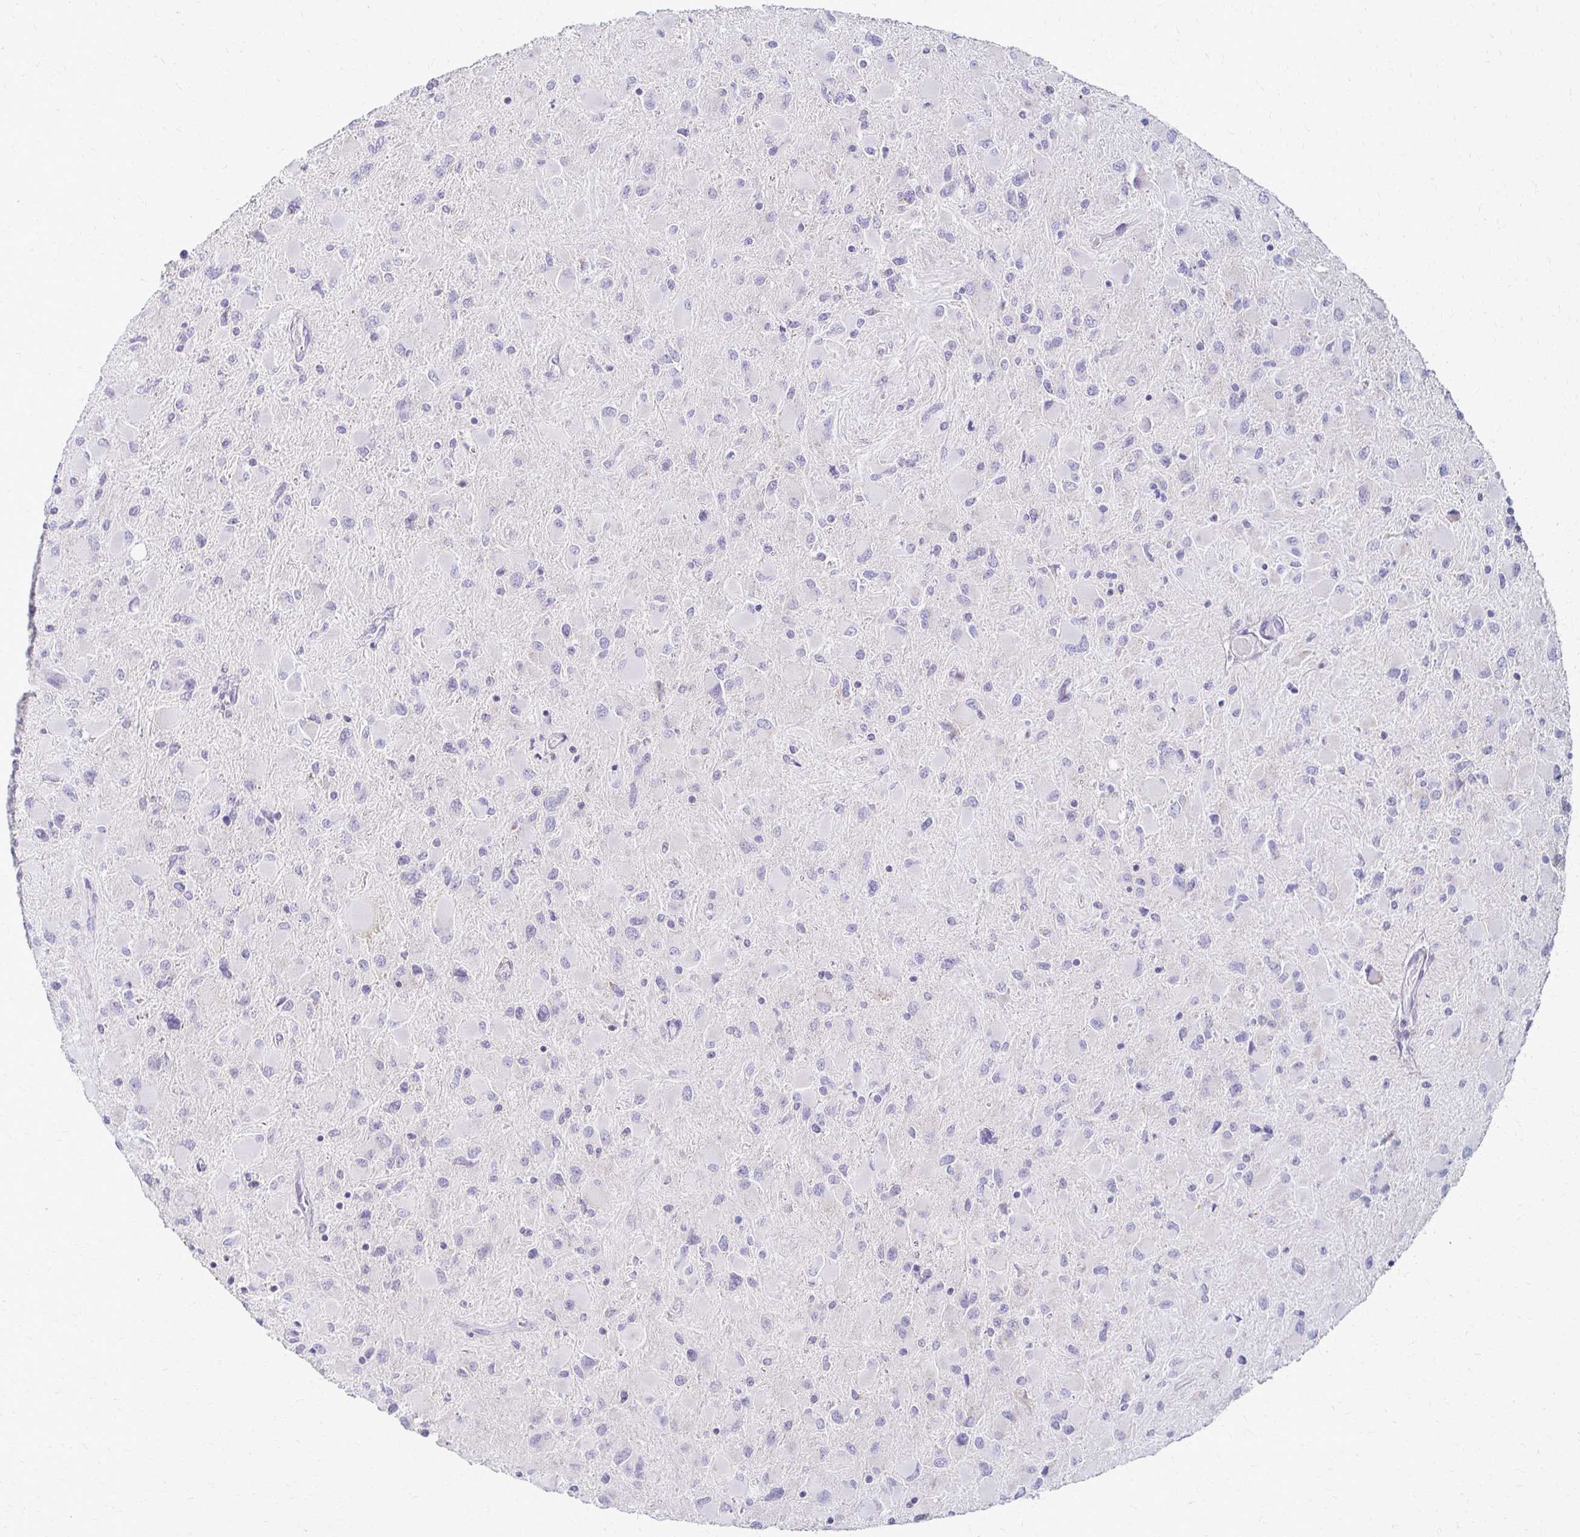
{"staining": {"intensity": "negative", "quantity": "none", "location": "none"}, "tissue": "glioma", "cell_type": "Tumor cells", "image_type": "cancer", "snomed": [{"axis": "morphology", "description": "Glioma, malignant, High grade"}, {"axis": "topography", "description": "Cerebral cortex"}], "caption": "High power microscopy histopathology image of an immunohistochemistry (IHC) photomicrograph of malignant glioma (high-grade), revealing no significant expression in tumor cells.", "gene": "FCGR2B", "patient": {"sex": "female", "age": 36}}